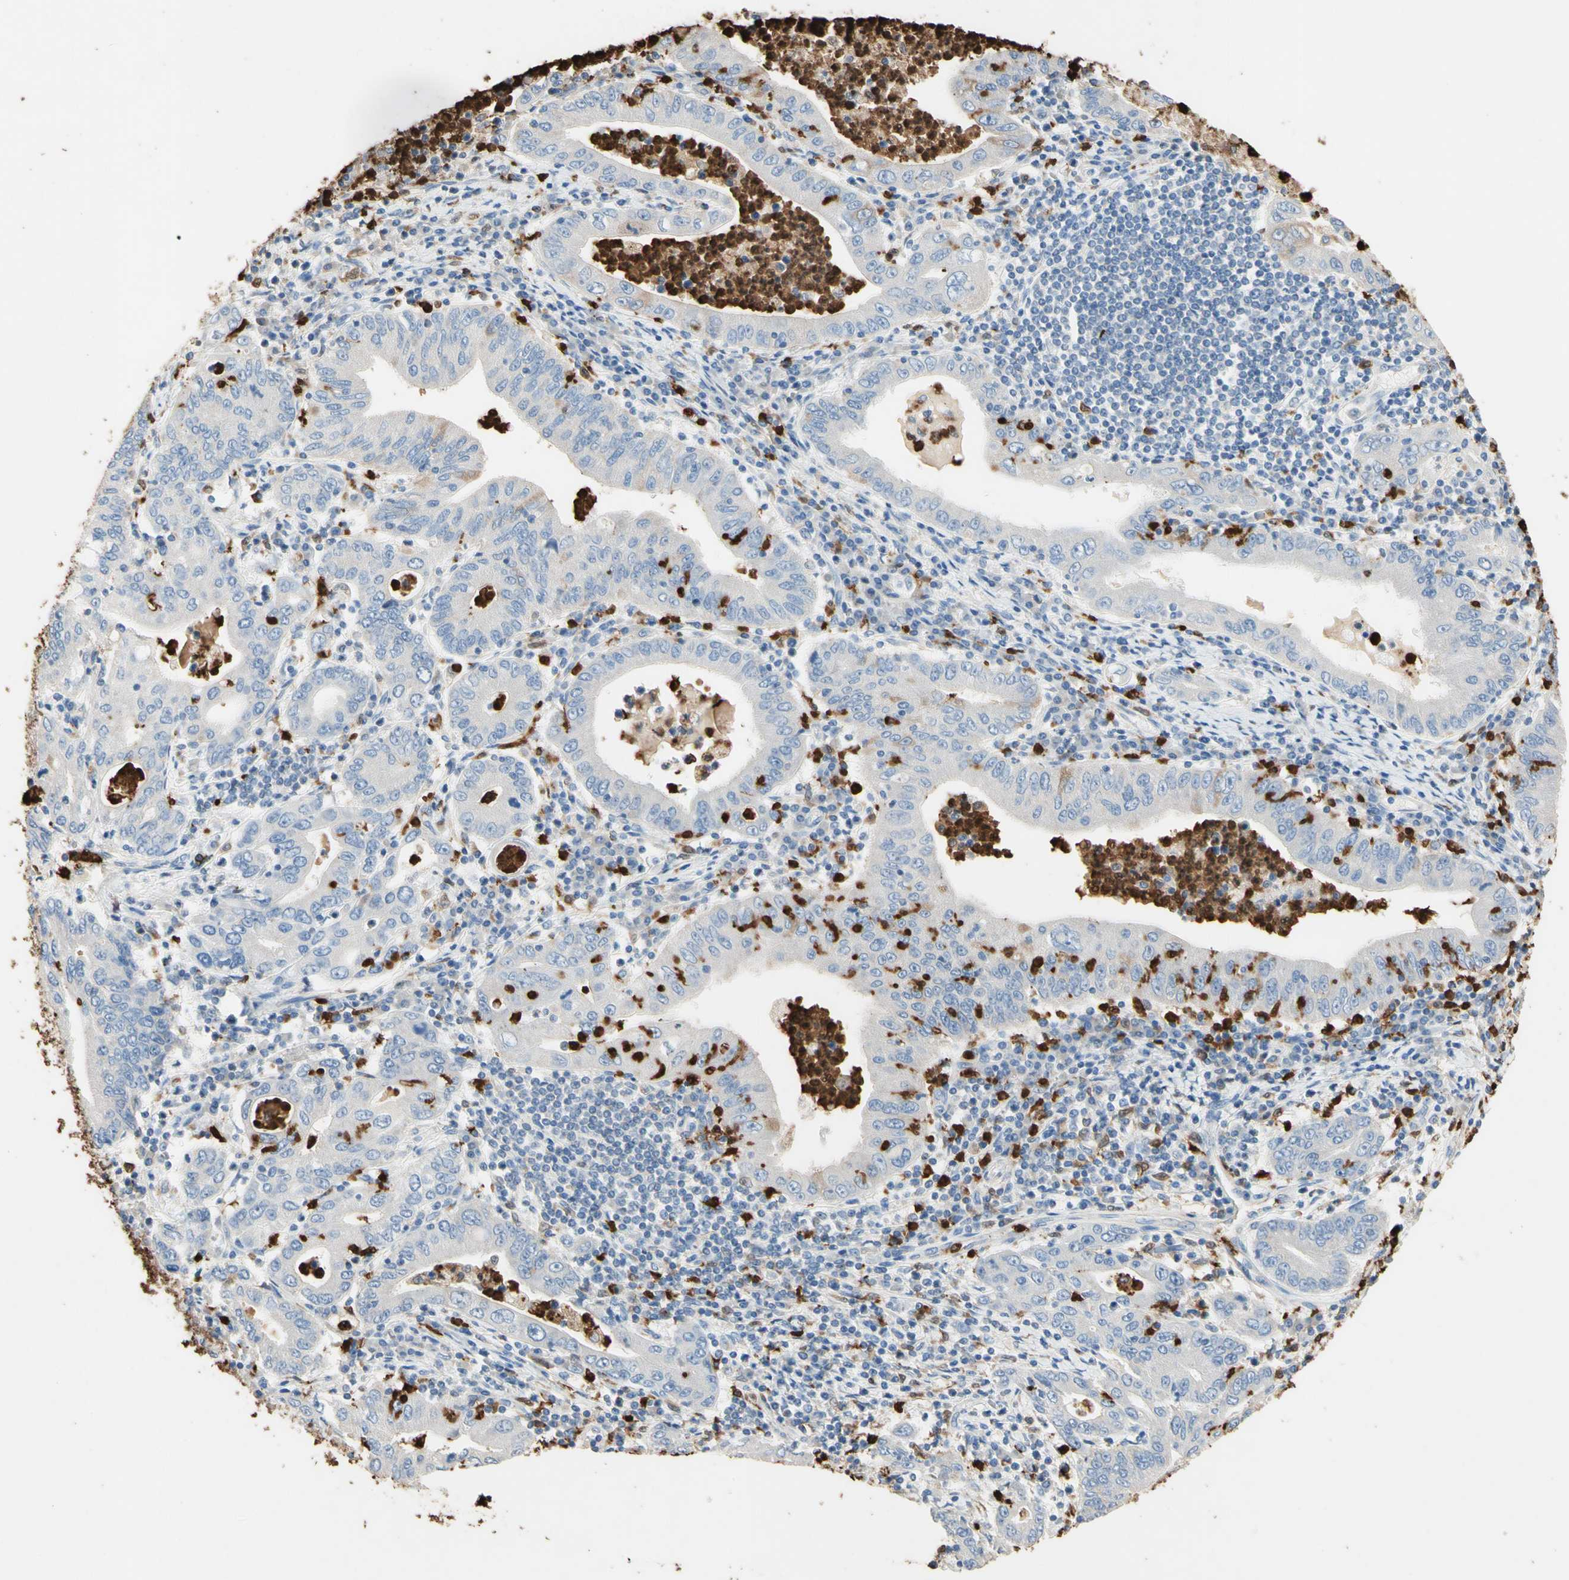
{"staining": {"intensity": "negative", "quantity": "none", "location": "none"}, "tissue": "stomach cancer", "cell_type": "Tumor cells", "image_type": "cancer", "snomed": [{"axis": "morphology", "description": "Normal tissue, NOS"}, {"axis": "morphology", "description": "Adenocarcinoma, NOS"}, {"axis": "topography", "description": "Esophagus"}, {"axis": "topography", "description": "Stomach, upper"}, {"axis": "topography", "description": "Peripheral nerve tissue"}], "caption": "This is a histopathology image of immunohistochemistry staining of stomach cancer, which shows no expression in tumor cells.", "gene": "NFKBIZ", "patient": {"sex": "male", "age": 62}}